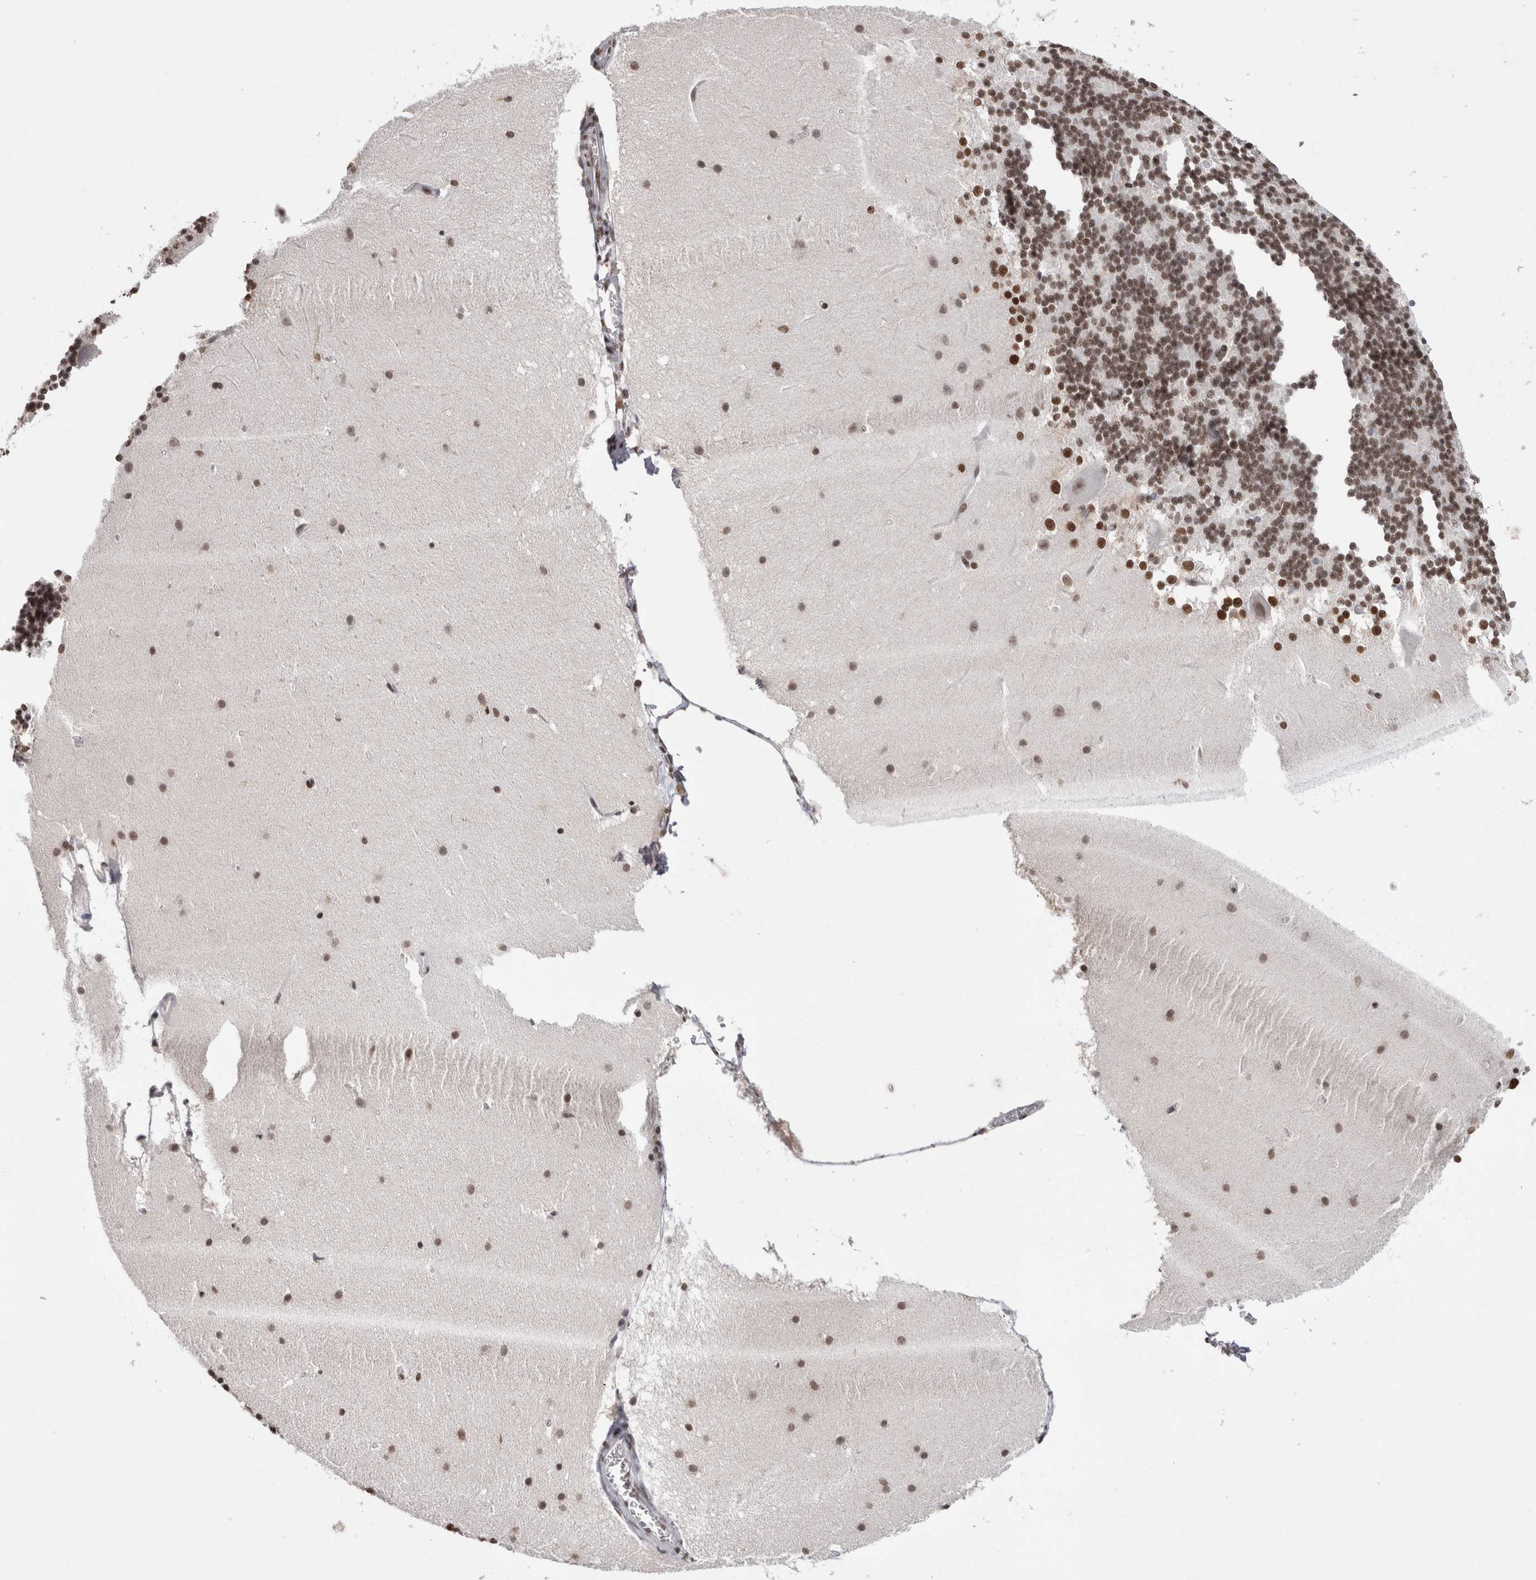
{"staining": {"intensity": "moderate", "quantity": ">75%", "location": "nuclear"}, "tissue": "cerebellum", "cell_type": "Cells in granular layer", "image_type": "normal", "snomed": [{"axis": "morphology", "description": "Normal tissue, NOS"}, {"axis": "topography", "description": "Cerebellum"}], "caption": "This histopathology image reveals normal cerebellum stained with immunohistochemistry (IHC) to label a protein in brown. The nuclear of cells in granular layer show moderate positivity for the protein. Nuclei are counter-stained blue.", "gene": "SMC1A", "patient": {"sex": "female", "age": 19}}